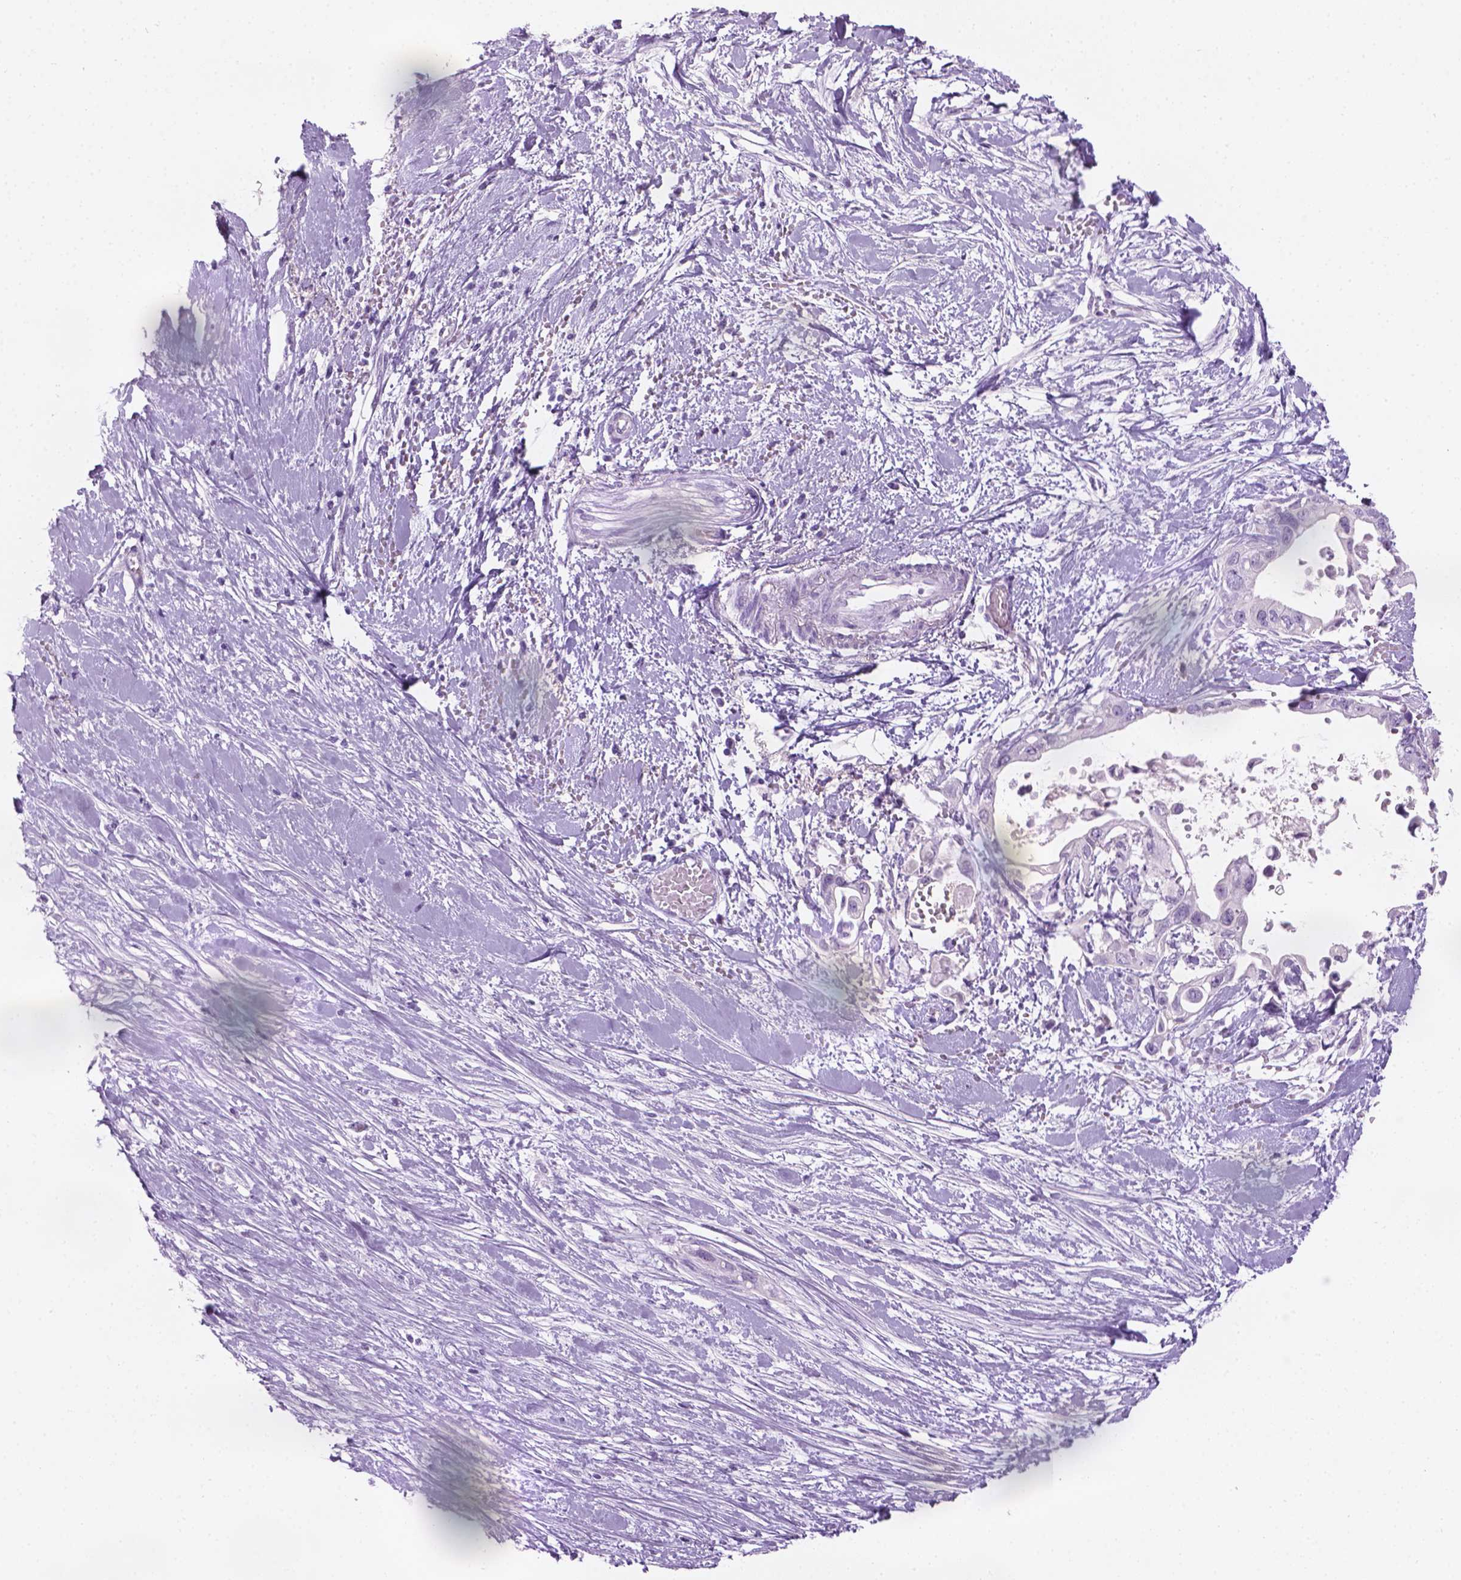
{"staining": {"intensity": "negative", "quantity": "none", "location": "none"}, "tissue": "pancreatic cancer", "cell_type": "Tumor cells", "image_type": "cancer", "snomed": [{"axis": "morphology", "description": "Adenocarcinoma, NOS"}, {"axis": "topography", "description": "Pancreas"}], "caption": "The photomicrograph reveals no staining of tumor cells in pancreatic adenocarcinoma.", "gene": "TTC29", "patient": {"sex": "female", "age": 63}}